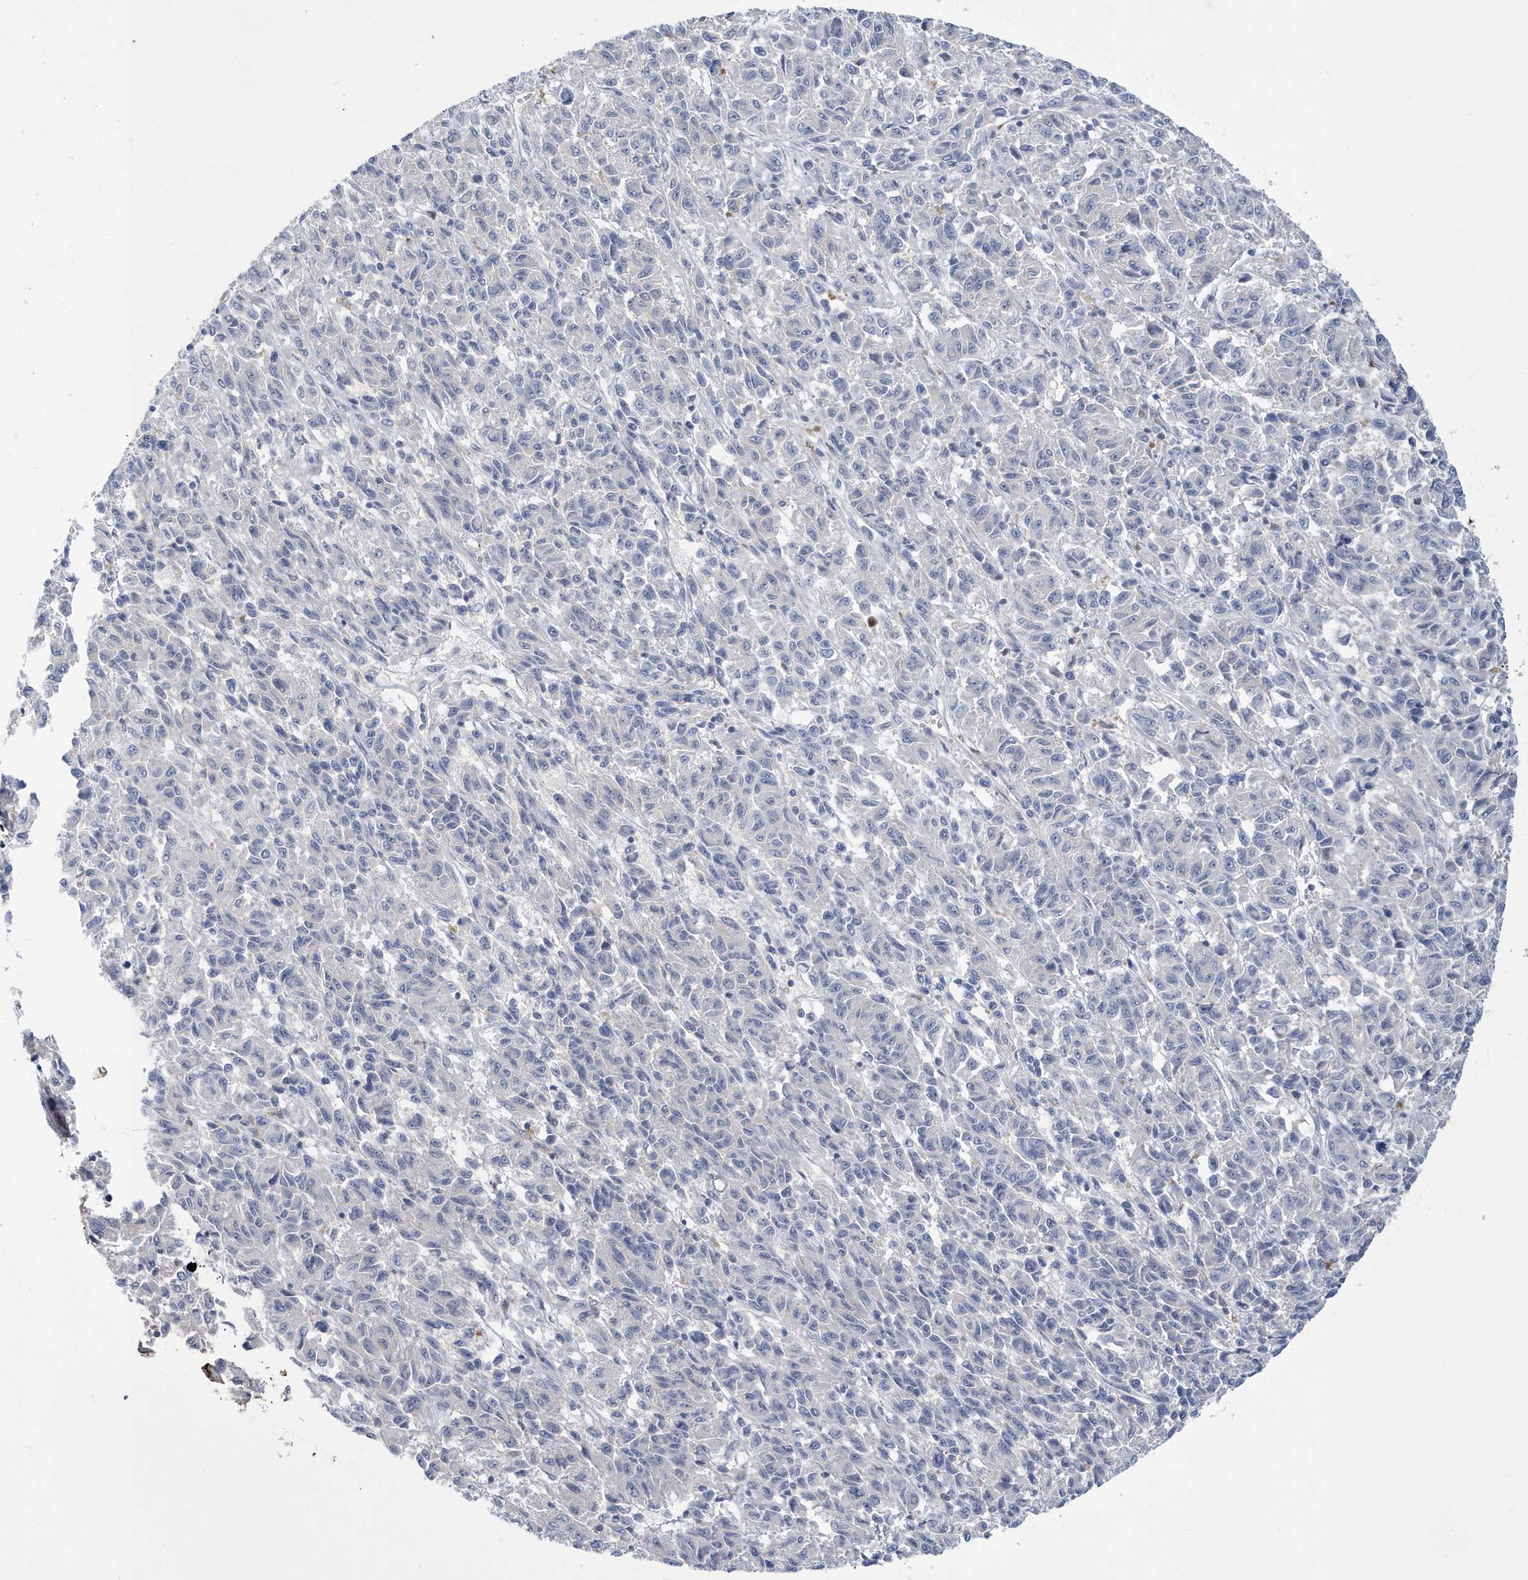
{"staining": {"intensity": "negative", "quantity": "none", "location": "none"}, "tissue": "melanoma", "cell_type": "Tumor cells", "image_type": "cancer", "snomed": [{"axis": "morphology", "description": "Malignant melanoma, Metastatic site"}, {"axis": "topography", "description": "Lung"}], "caption": "Tumor cells show no significant protein positivity in melanoma.", "gene": "ZNF654", "patient": {"sex": "male", "age": 64}}